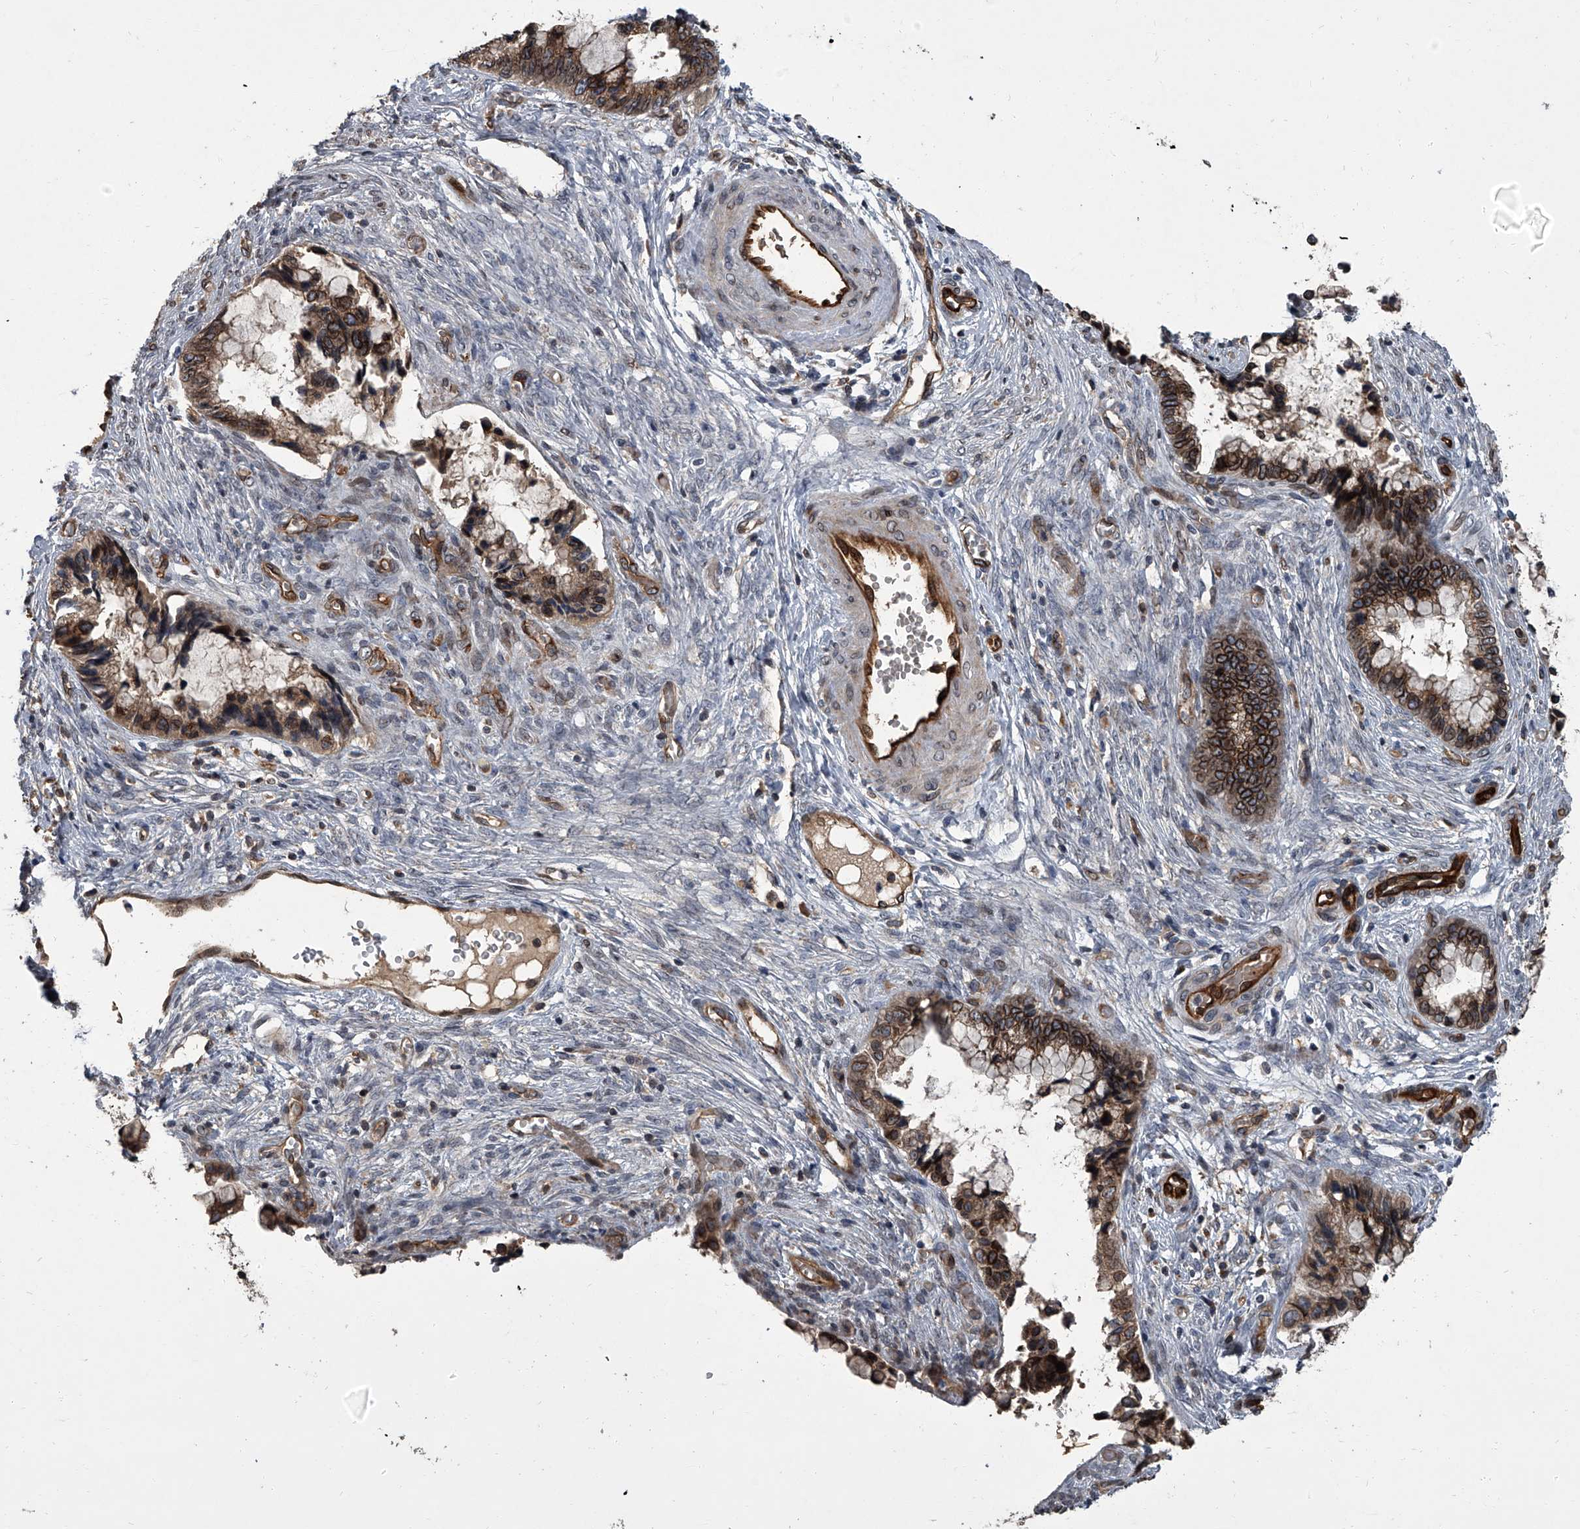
{"staining": {"intensity": "strong", "quantity": ">75%", "location": "cytoplasmic/membranous,nuclear"}, "tissue": "cervical cancer", "cell_type": "Tumor cells", "image_type": "cancer", "snomed": [{"axis": "morphology", "description": "Adenocarcinoma, NOS"}, {"axis": "topography", "description": "Cervix"}], "caption": "Human cervical cancer (adenocarcinoma) stained with a brown dye reveals strong cytoplasmic/membranous and nuclear positive staining in about >75% of tumor cells.", "gene": "LRRC8C", "patient": {"sex": "female", "age": 44}}